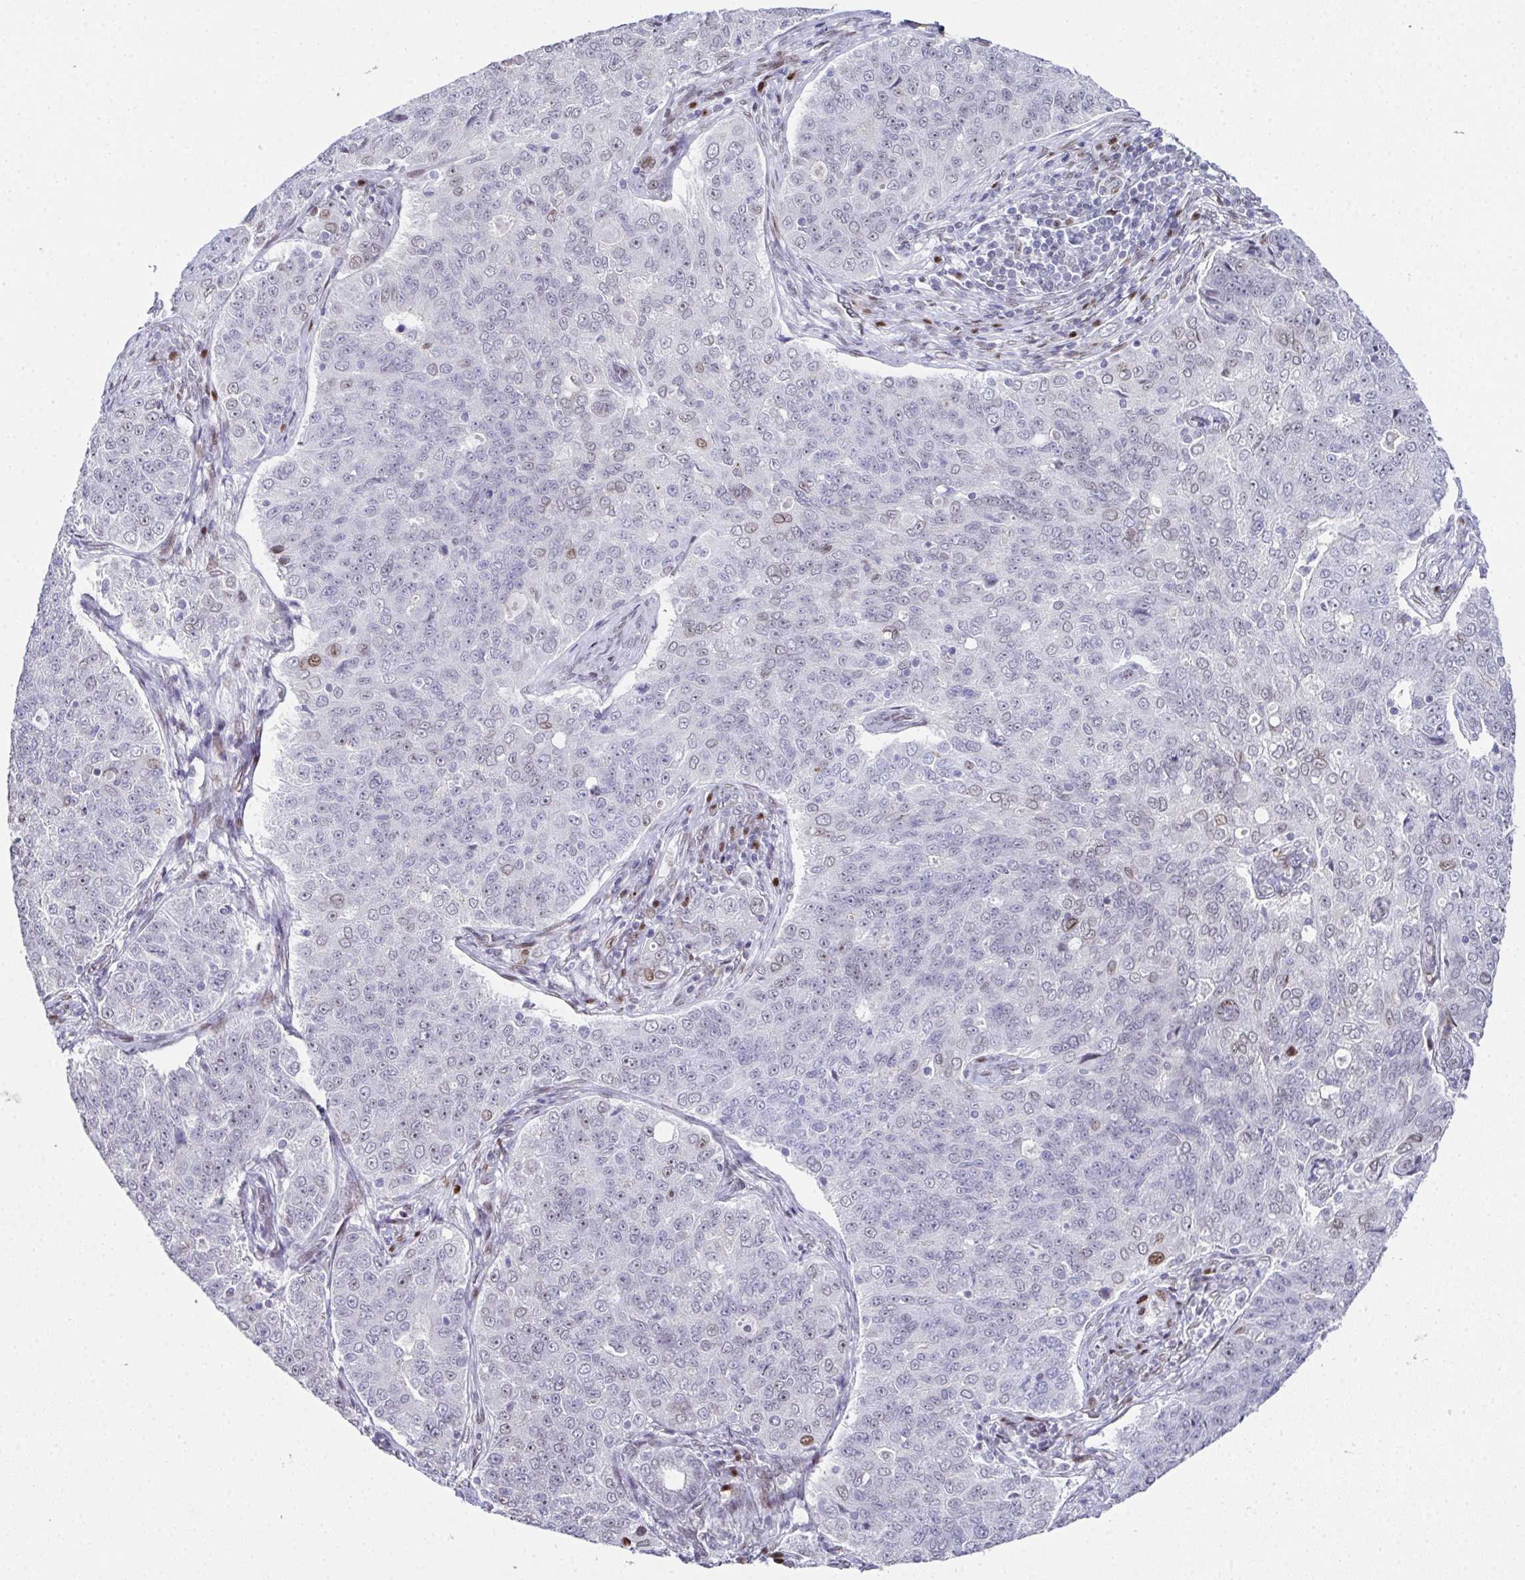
{"staining": {"intensity": "negative", "quantity": "none", "location": "none"}, "tissue": "endometrial cancer", "cell_type": "Tumor cells", "image_type": "cancer", "snomed": [{"axis": "morphology", "description": "Adenocarcinoma, NOS"}, {"axis": "topography", "description": "Endometrium"}], "caption": "Protein analysis of adenocarcinoma (endometrial) shows no significant staining in tumor cells.", "gene": "RB1", "patient": {"sex": "female", "age": 43}}